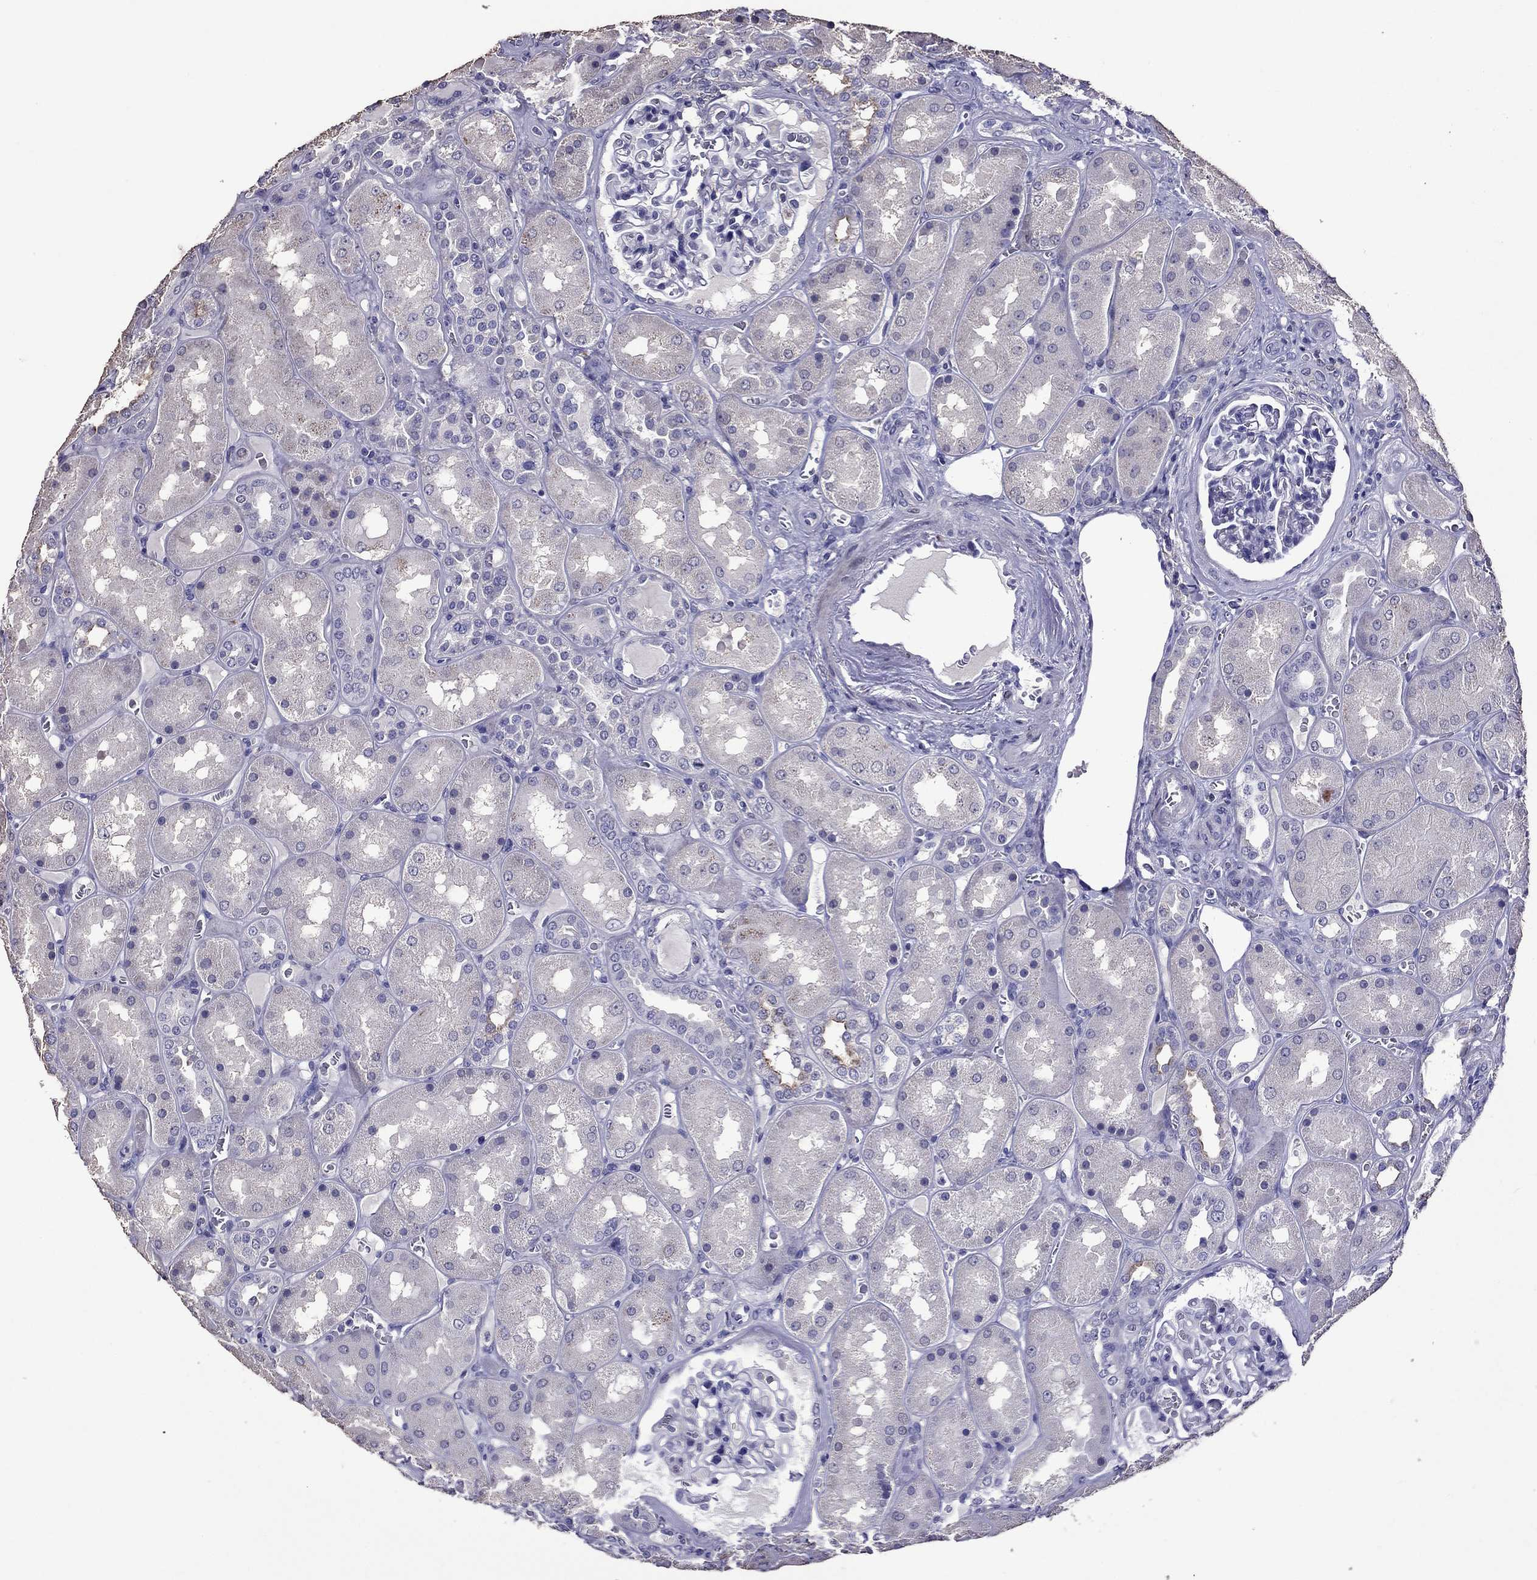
{"staining": {"intensity": "negative", "quantity": "none", "location": "none"}, "tissue": "kidney", "cell_type": "Cells in glomeruli", "image_type": "normal", "snomed": [{"axis": "morphology", "description": "Normal tissue, NOS"}, {"axis": "topography", "description": "Kidney"}], "caption": "The histopathology image demonstrates no significant expression in cells in glomeruli of kidney.", "gene": "NKX3", "patient": {"sex": "male", "age": 73}}